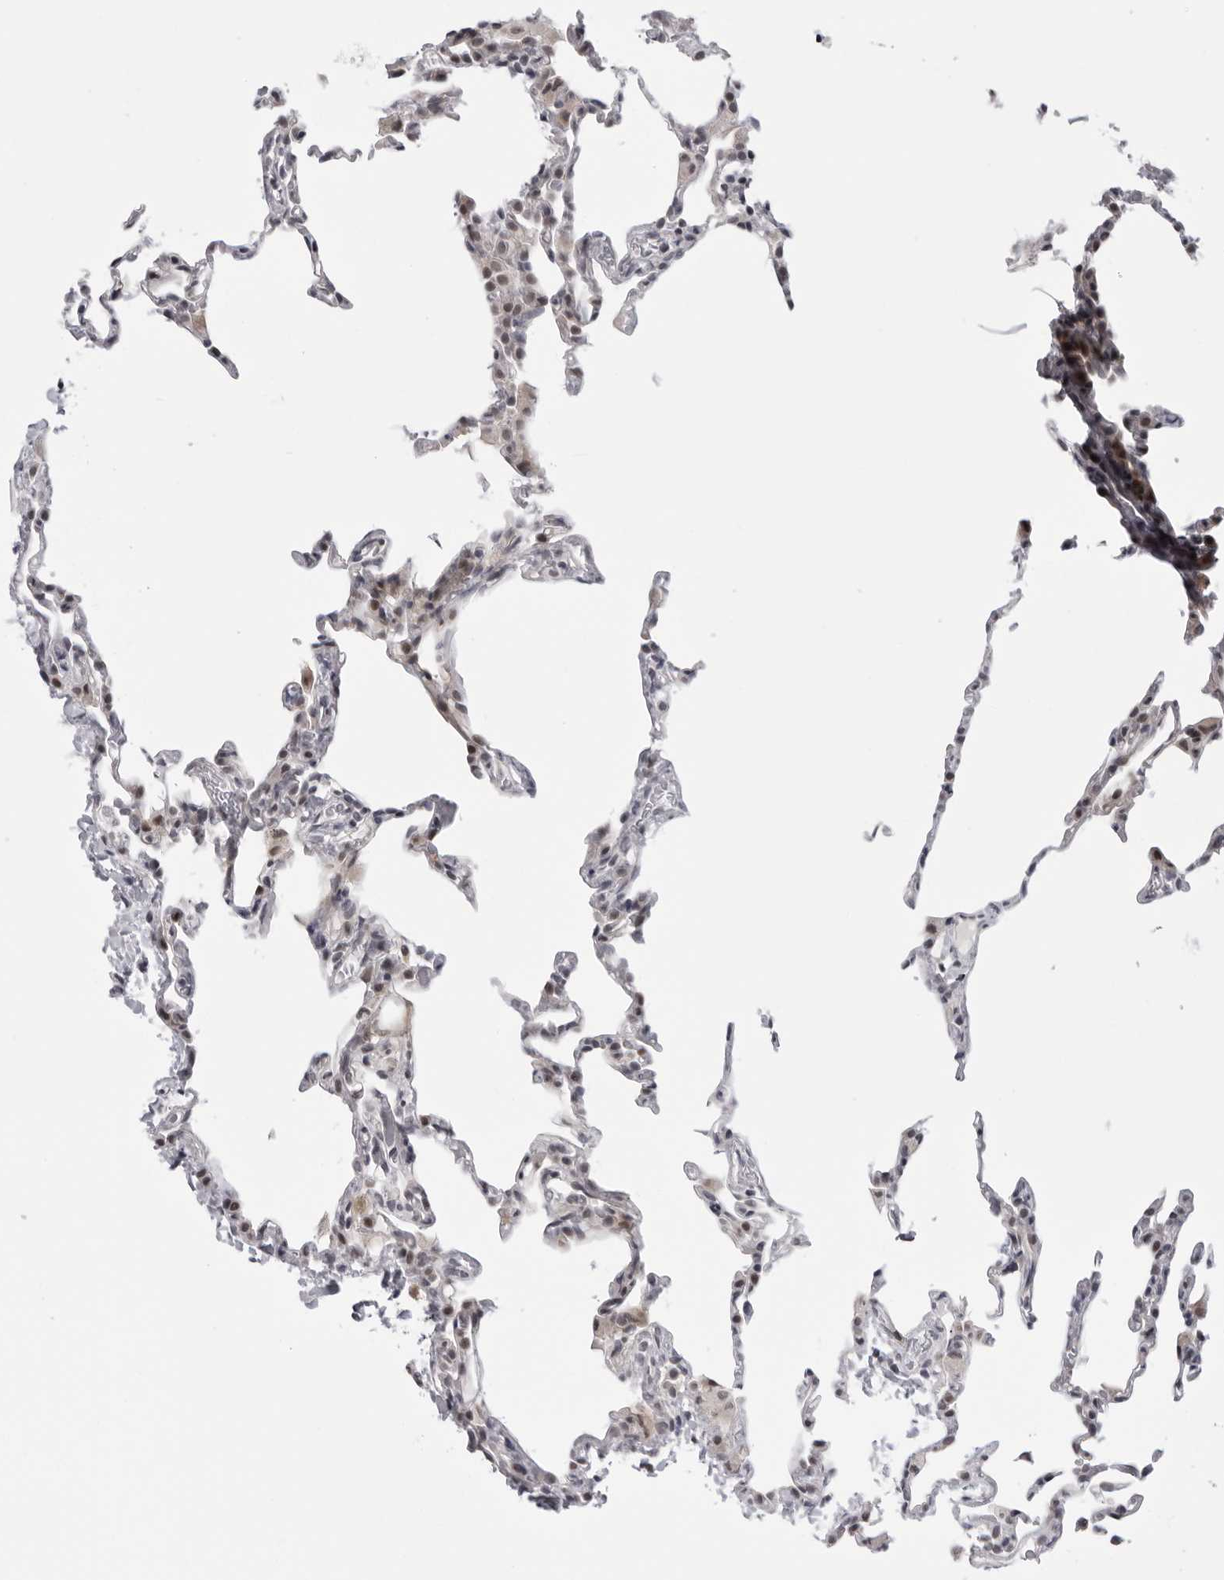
{"staining": {"intensity": "moderate", "quantity": "25%-75%", "location": "nuclear"}, "tissue": "lung", "cell_type": "Alveolar cells", "image_type": "normal", "snomed": [{"axis": "morphology", "description": "Normal tissue, NOS"}, {"axis": "topography", "description": "Lung"}], "caption": "Protein staining of normal lung shows moderate nuclear positivity in about 25%-75% of alveolar cells.", "gene": "ALPK2", "patient": {"sex": "male", "age": 20}}